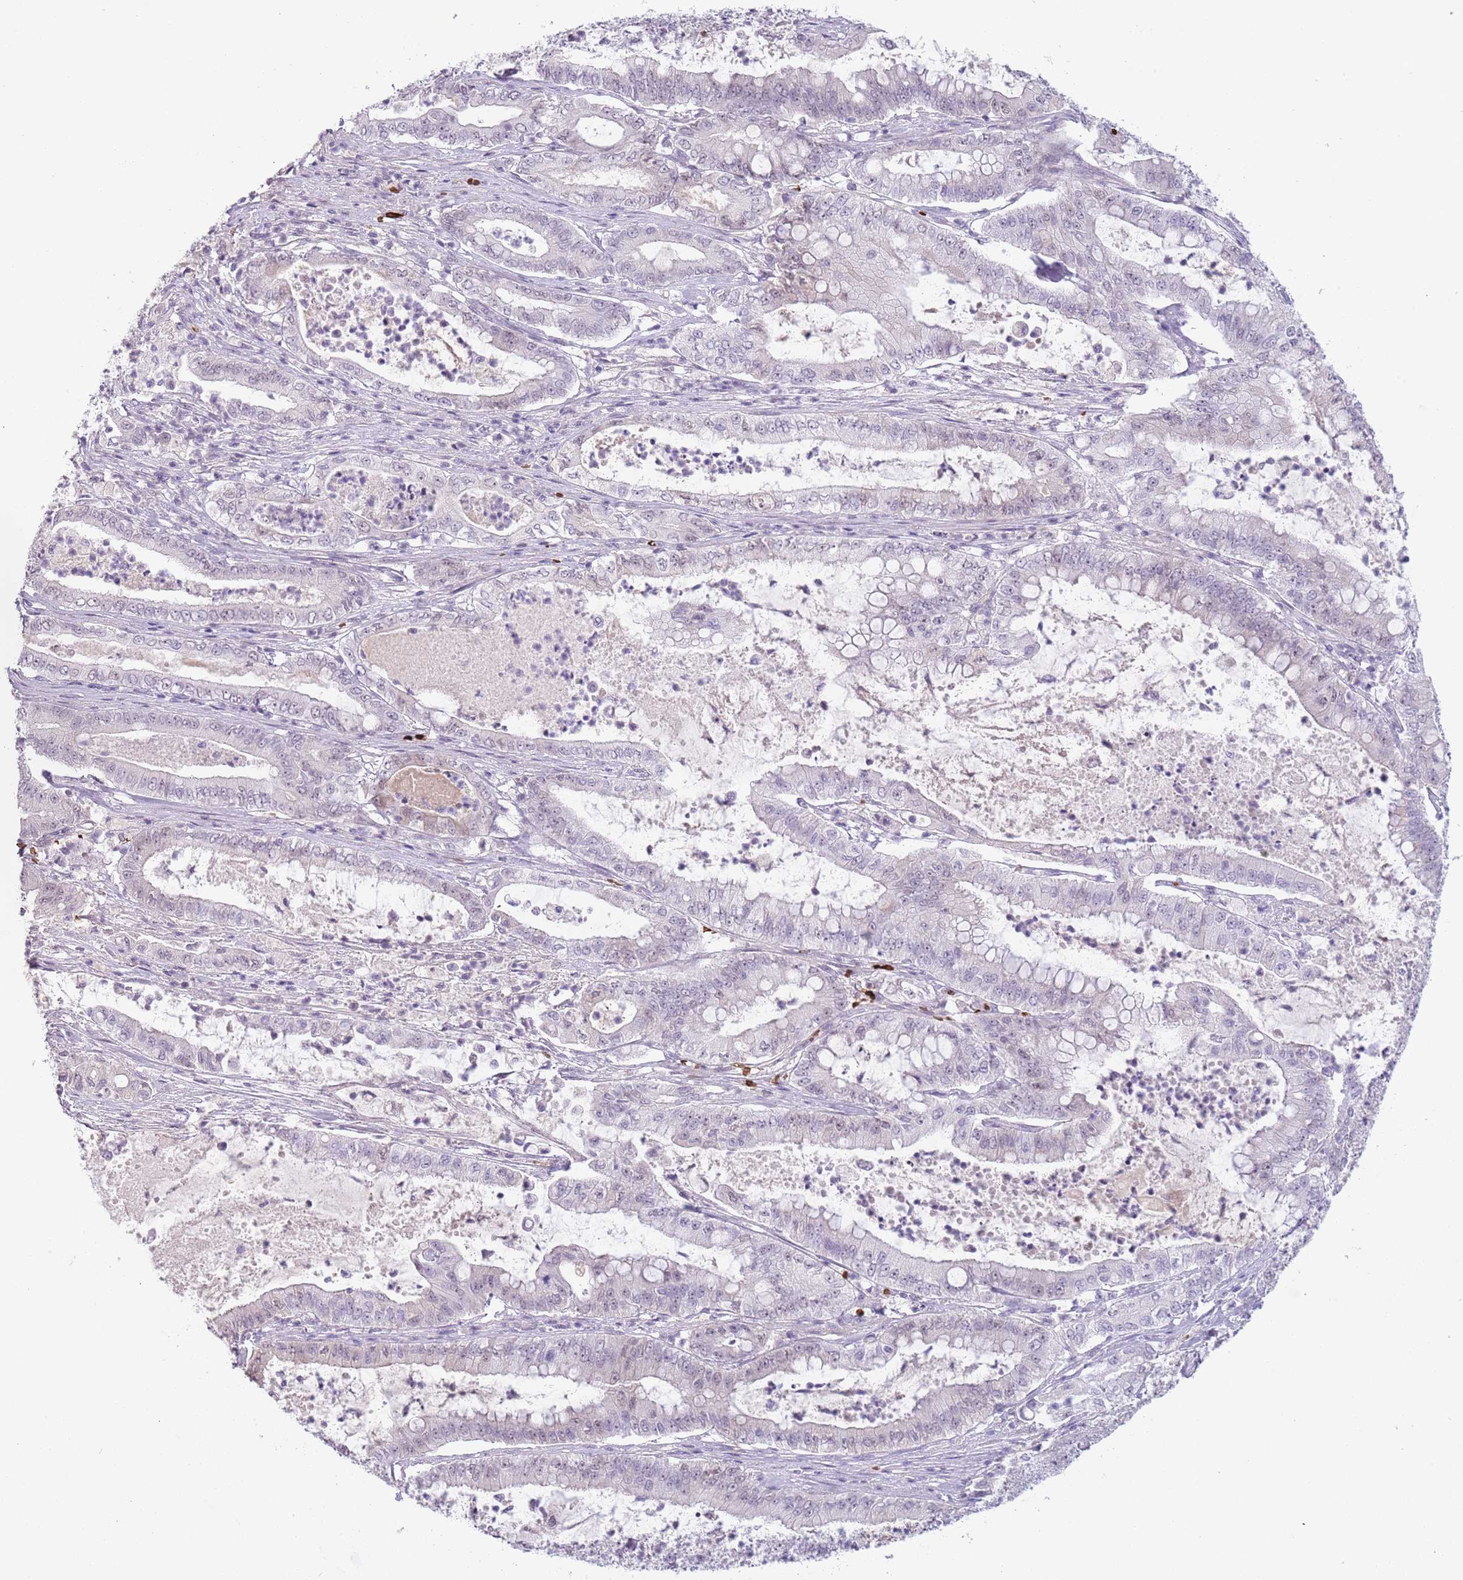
{"staining": {"intensity": "weak", "quantity": "25%-75%", "location": "nuclear"}, "tissue": "pancreatic cancer", "cell_type": "Tumor cells", "image_type": "cancer", "snomed": [{"axis": "morphology", "description": "Adenocarcinoma, NOS"}, {"axis": "topography", "description": "Pancreas"}], "caption": "Protein staining of pancreatic adenocarcinoma tissue demonstrates weak nuclear positivity in about 25%-75% of tumor cells. (IHC, brightfield microscopy, high magnification).", "gene": "LYPD6B", "patient": {"sex": "male", "age": 71}}